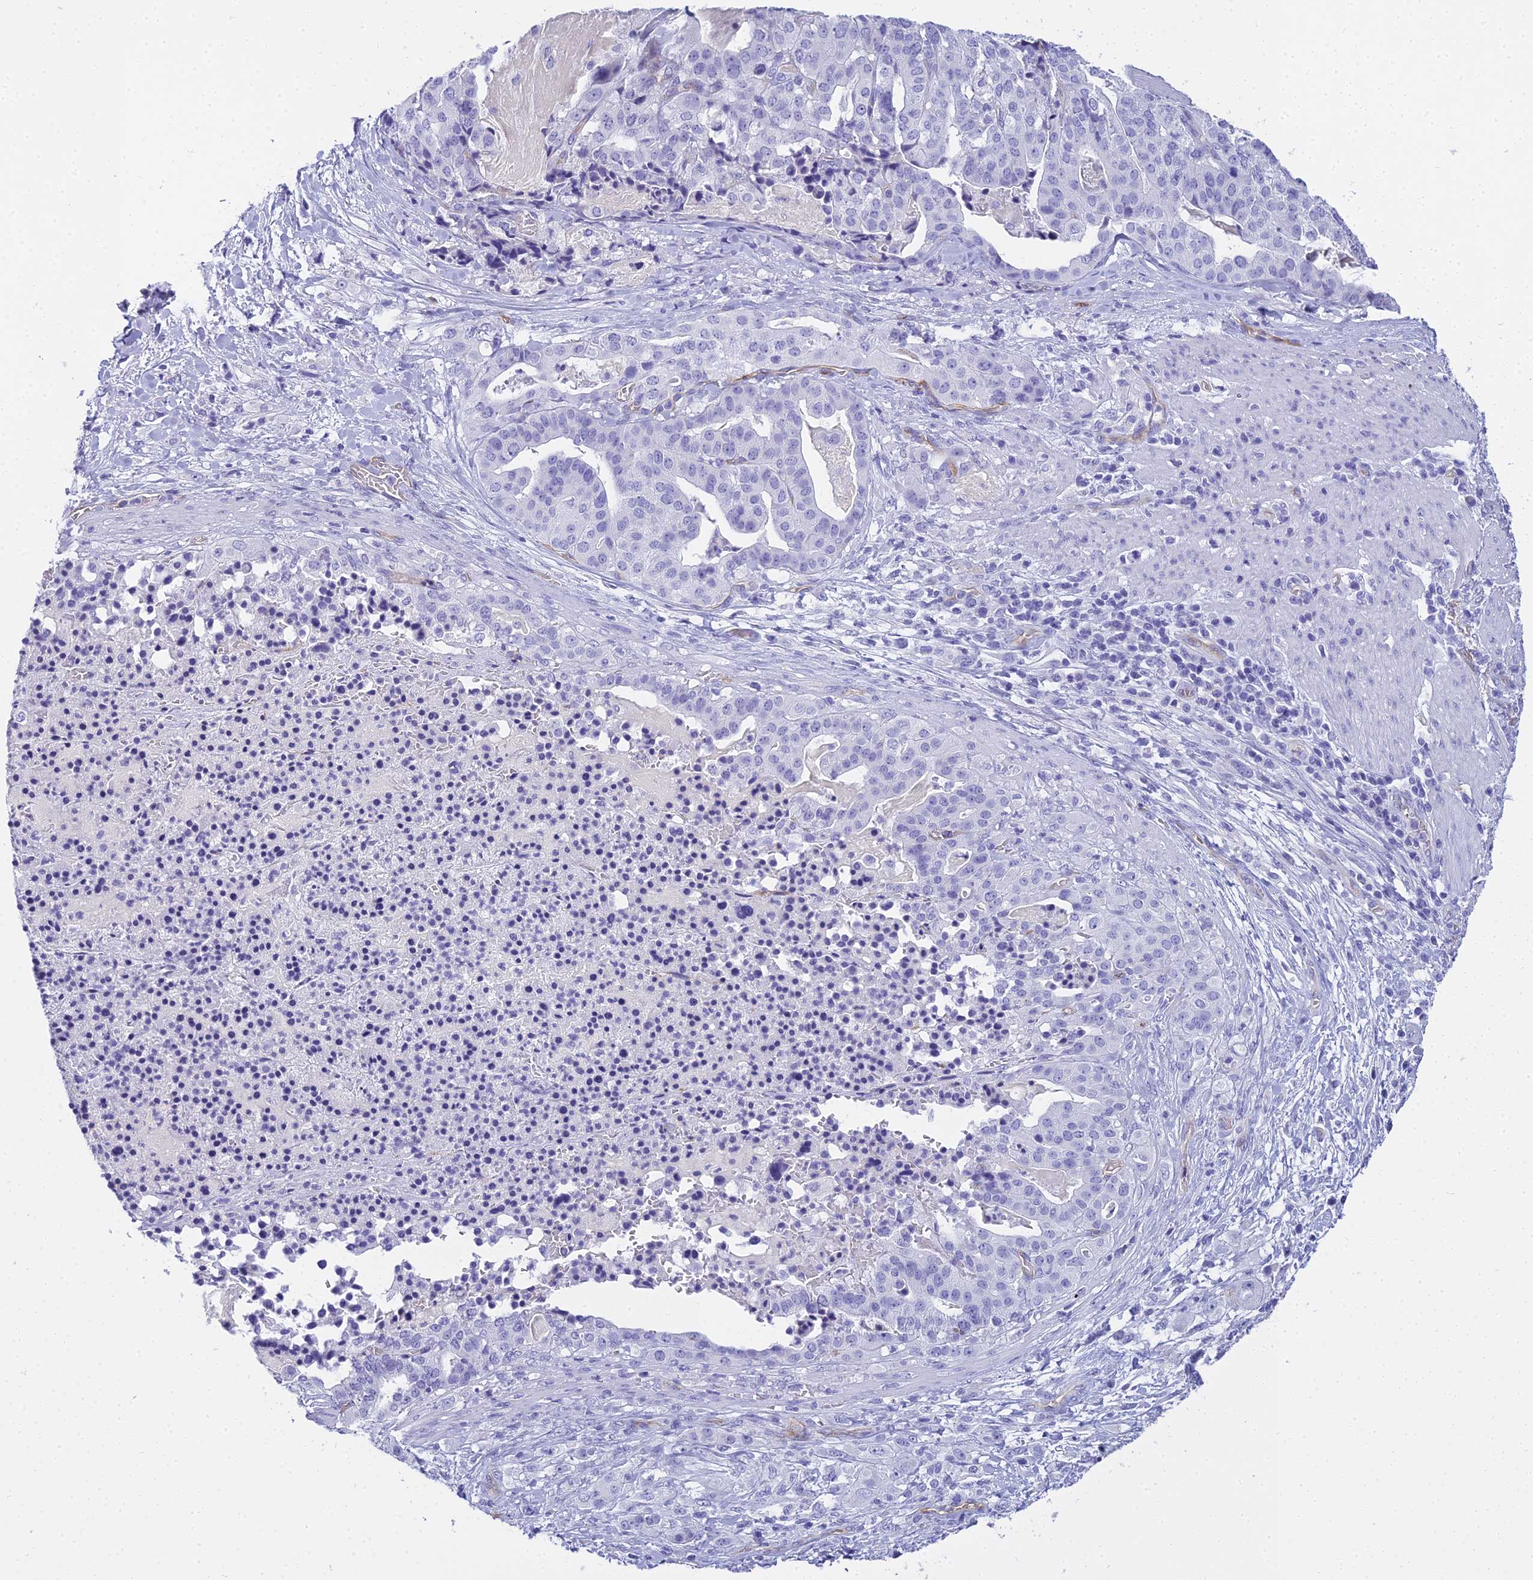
{"staining": {"intensity": "negative", "quantity": "none", "location": "none"}, "tissue": "stomach cancer", "cell_type": "Tumor cells", "image_type": "cancer", "snomed": [{"axis": "morphology", "description": "Adenocarcinoma, NOS"}, {"axis": "topography", "description": "Stomach"}], "caption": "The histopathology image displays no significant expression in tumor cells of stomach cancer. The staining was performed using DAB to visualize the protein expression in brown, while the nuclei were stained in blue with hematoxylin (Magnification: 20x).", "gene": "NINJ1", "patient": {"sex": "male", "age": 48}}